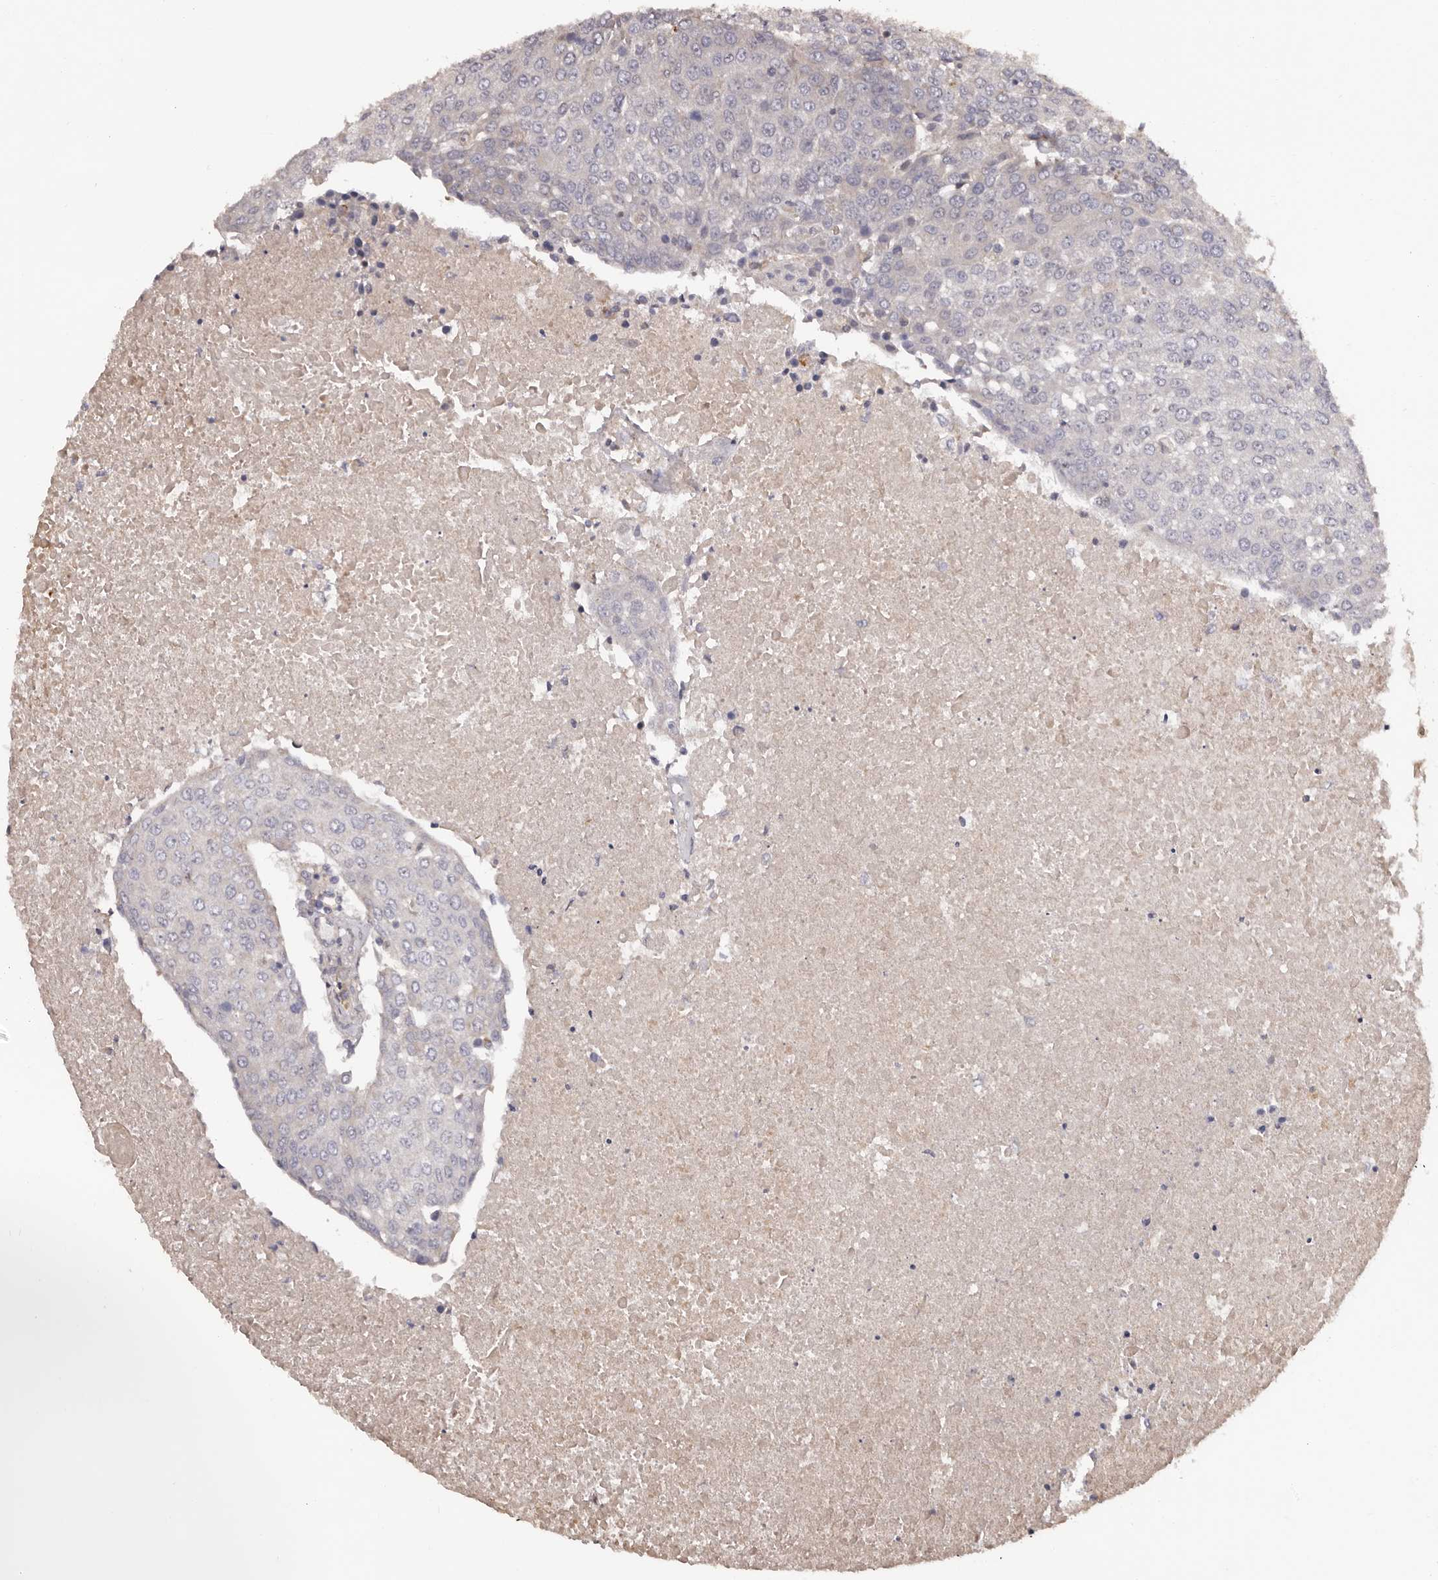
{"staining": {"intensity": "negative", "quantity": "none", "location": "none"}, "tissue": "urothelial cancer", "cell_type": "Tumor cells", "image_type": "cancer", "snomed": [{"axis": "morphology", "description": "Urothelial carcinoma, High grade"}, {"axis": "topography", "description": "Urinary bladder"}], "caption": "Human high-grade urothelial carcinoma stained for a protein using IHC displays no staining in tumor cells.", "gene": "GTPBP1", "patient": {"sex": "female", "age": 85}}